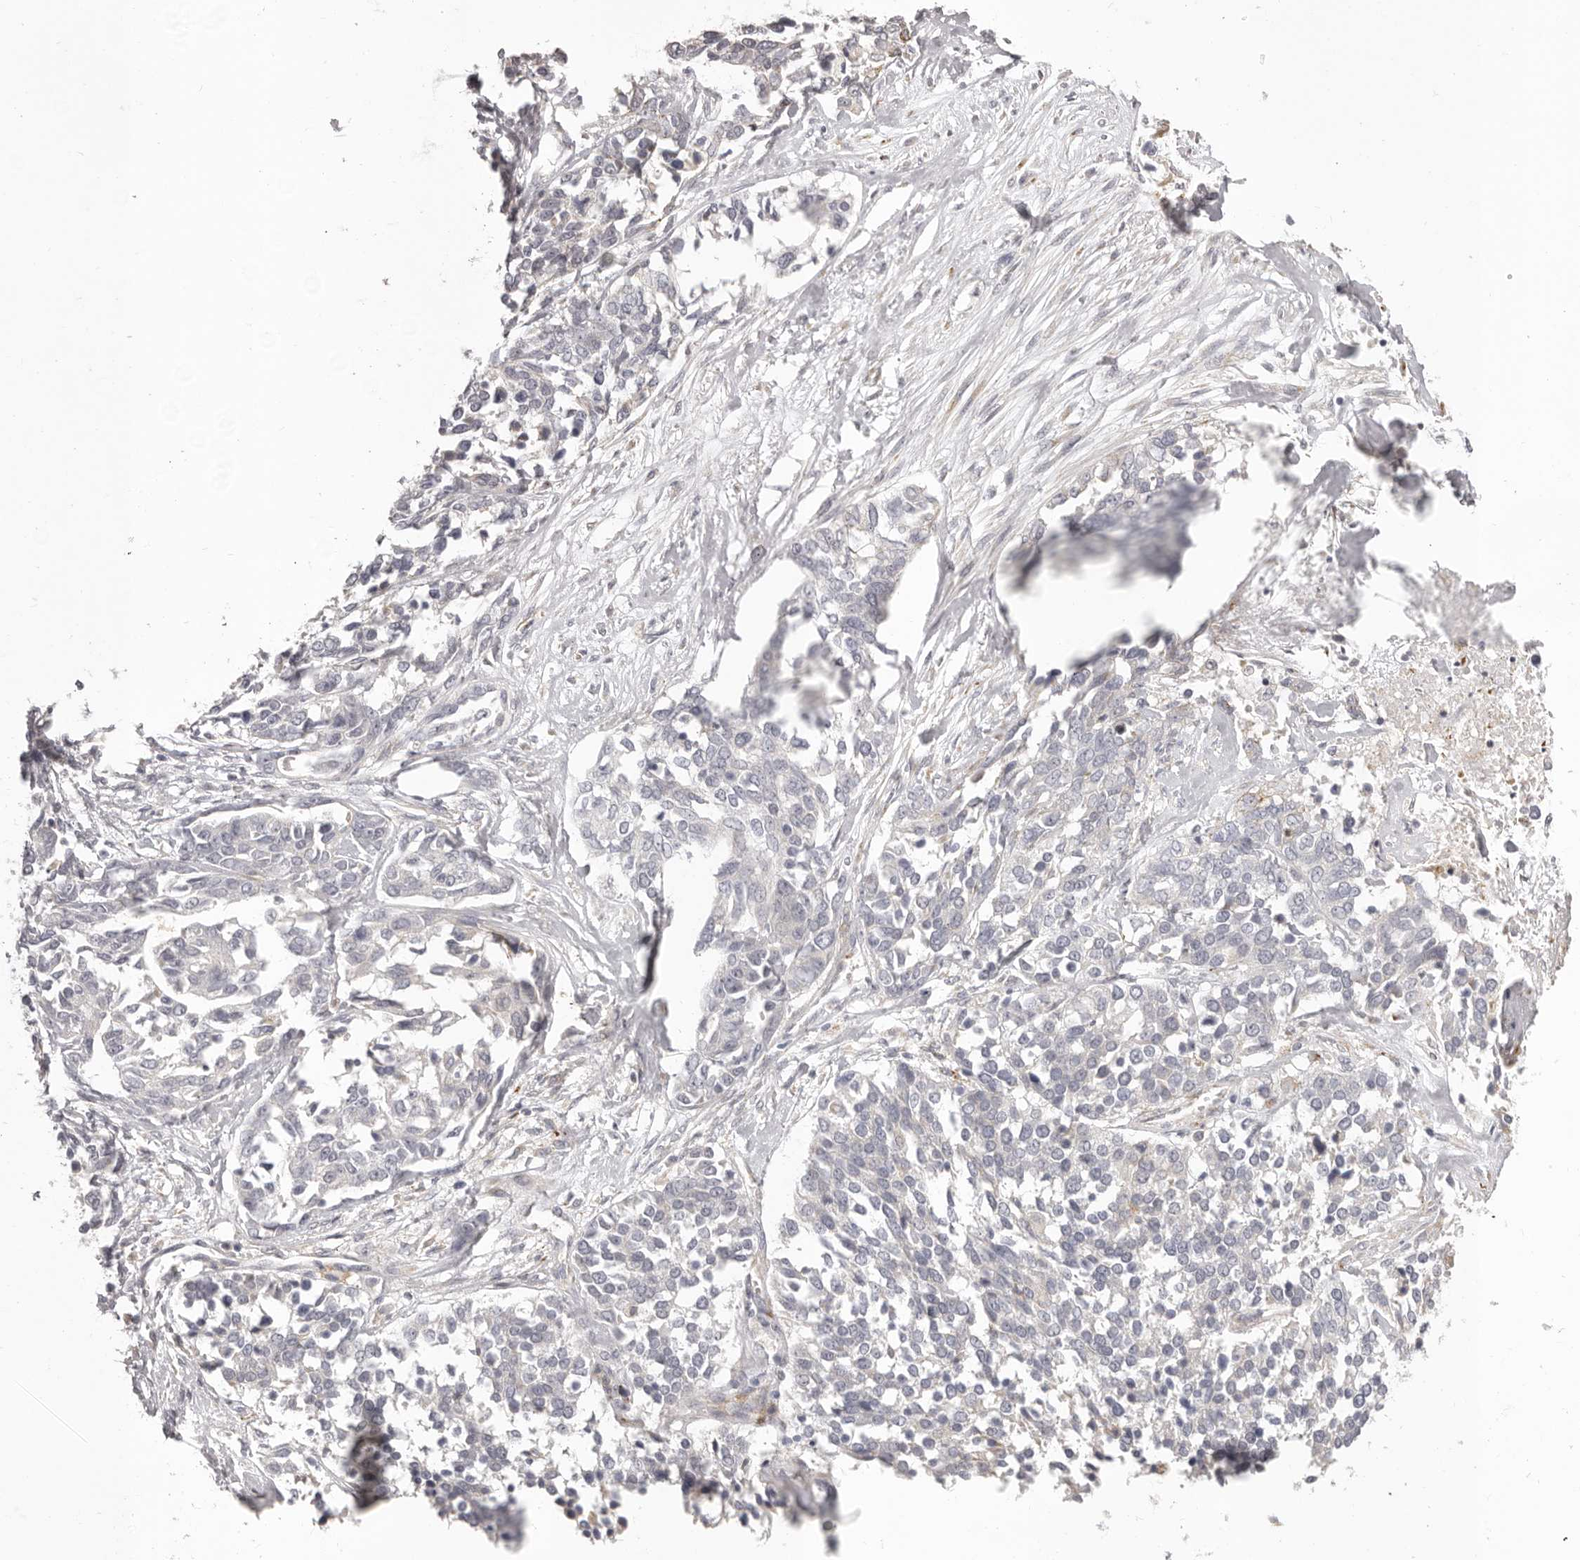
{"staining": {"intensity": "negative", "quantity": "none", "location": "none"}, "tissue": "ovarian cancer", "cell_type": "Tumor cells", "image_type": "cancer", "snomed": [{"axis": "morphology", "description": "Cystadenocarcinoma, serous, NOS"}, {"axis": "topography", "description": "Ovary"}], "caption": "Tumor cells show no significant expression in ovarian cancer (serous cystadenocarcinoma). (Immunohistochemistry (ihc), brightfield microscopy, high magnification).", "gene": "OTUD3", "patient": {"sex": "female", "age": 44}}